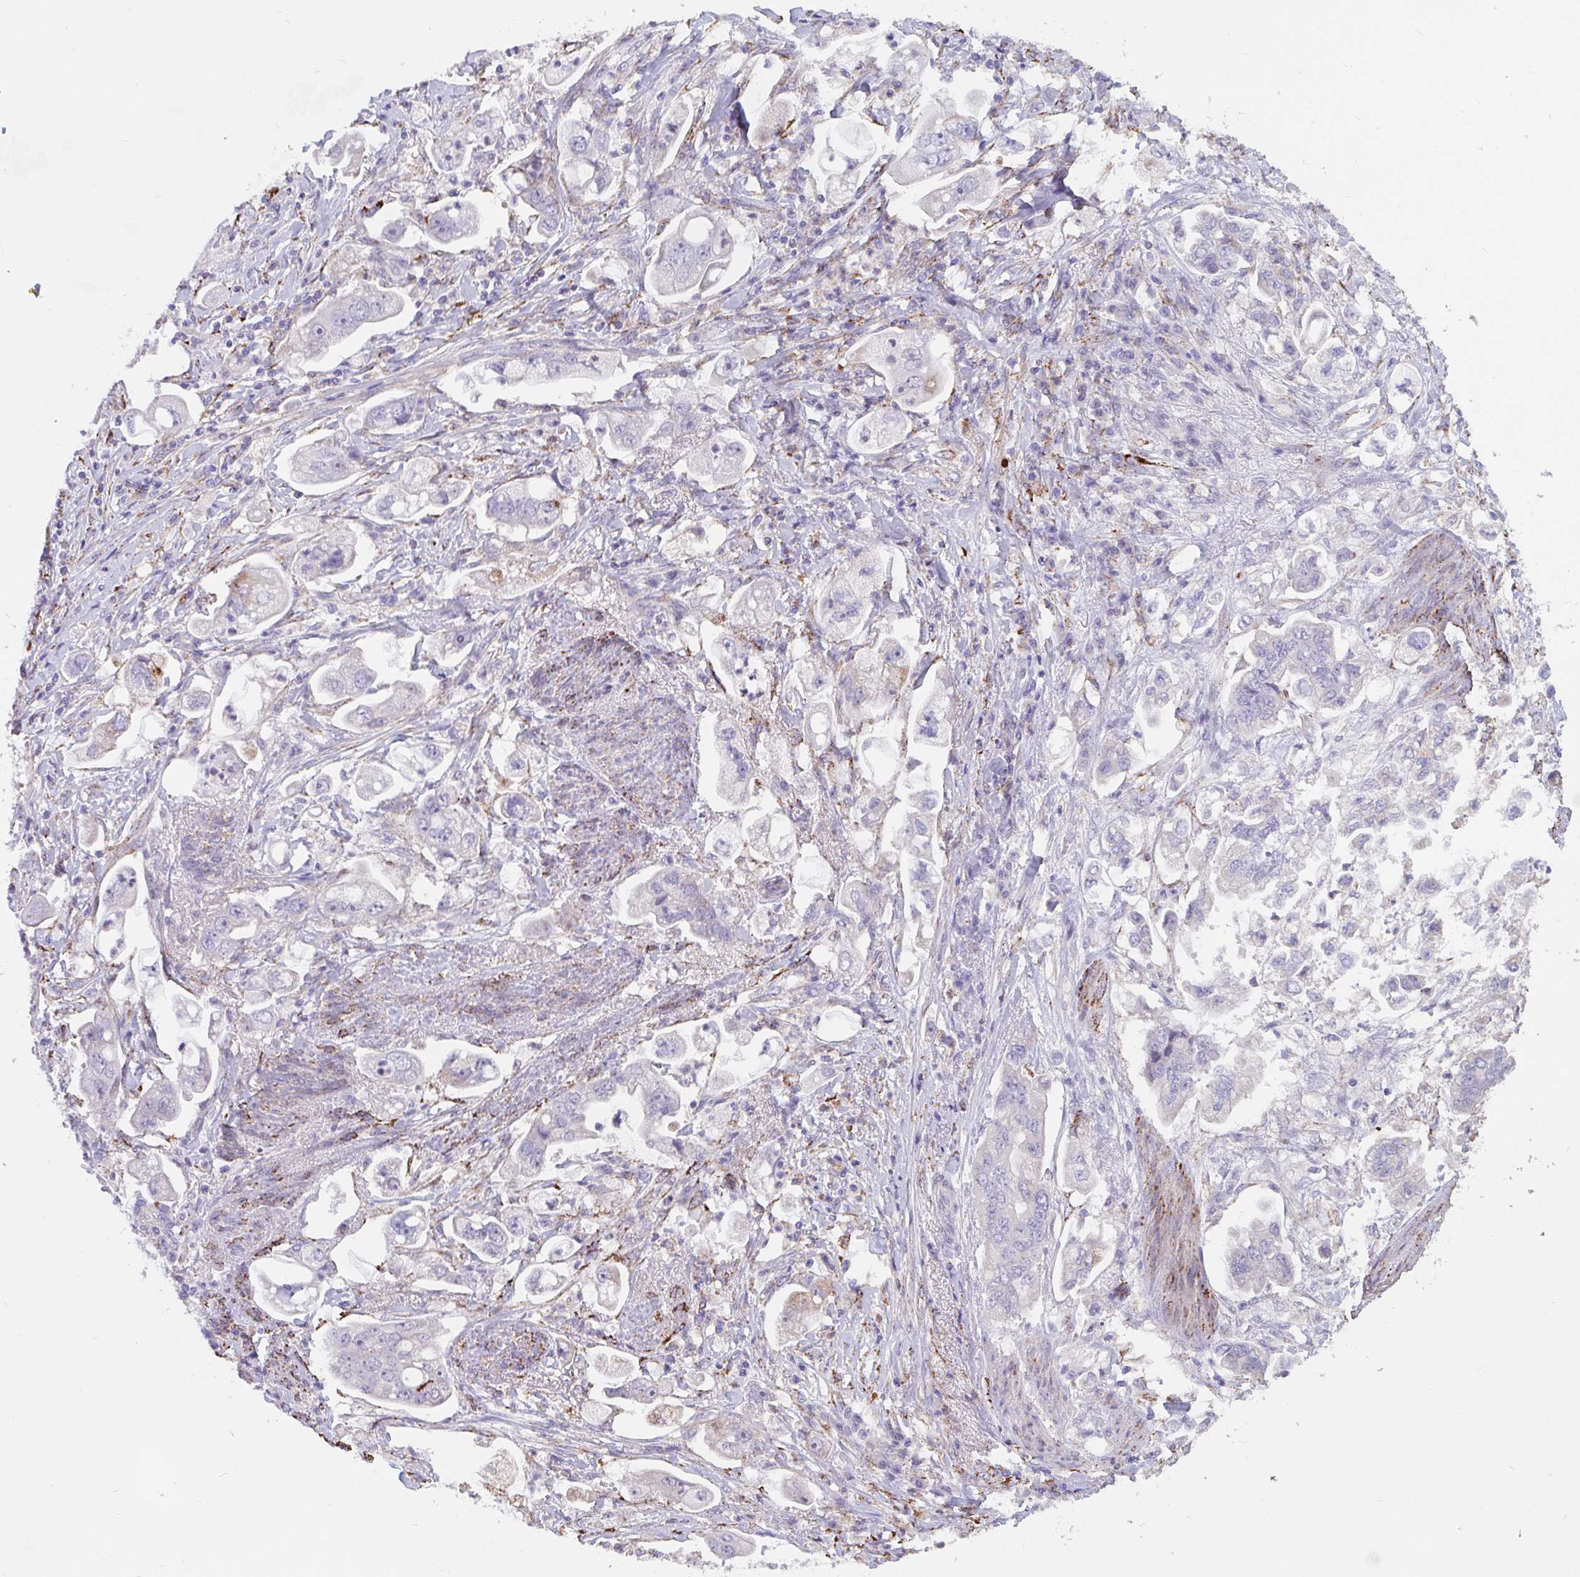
{"staining": {"intensity": "moderate", "quantity": "<25%", "location": "cytoplasmic/membranous"}, "tissue": "stomach cancer", "cell_type": "Tumor cells", "image_type": "cancer", "snomed": [{"axis": "morphology", "description": "Adenocarcinoma, NOS"}, {"axis": "topography", "description": "Stomach"}], "caption": "Adenocarcinoma (stomach) tissue demonstrates moderate cytoplasmic/membranous staining in approximately <25% of tumor cells, visualized by immunohistochemistry. Nuclei are stained in blue.", "gene": "FAM156B", "patient": {"sex": "male", "age": 62}}